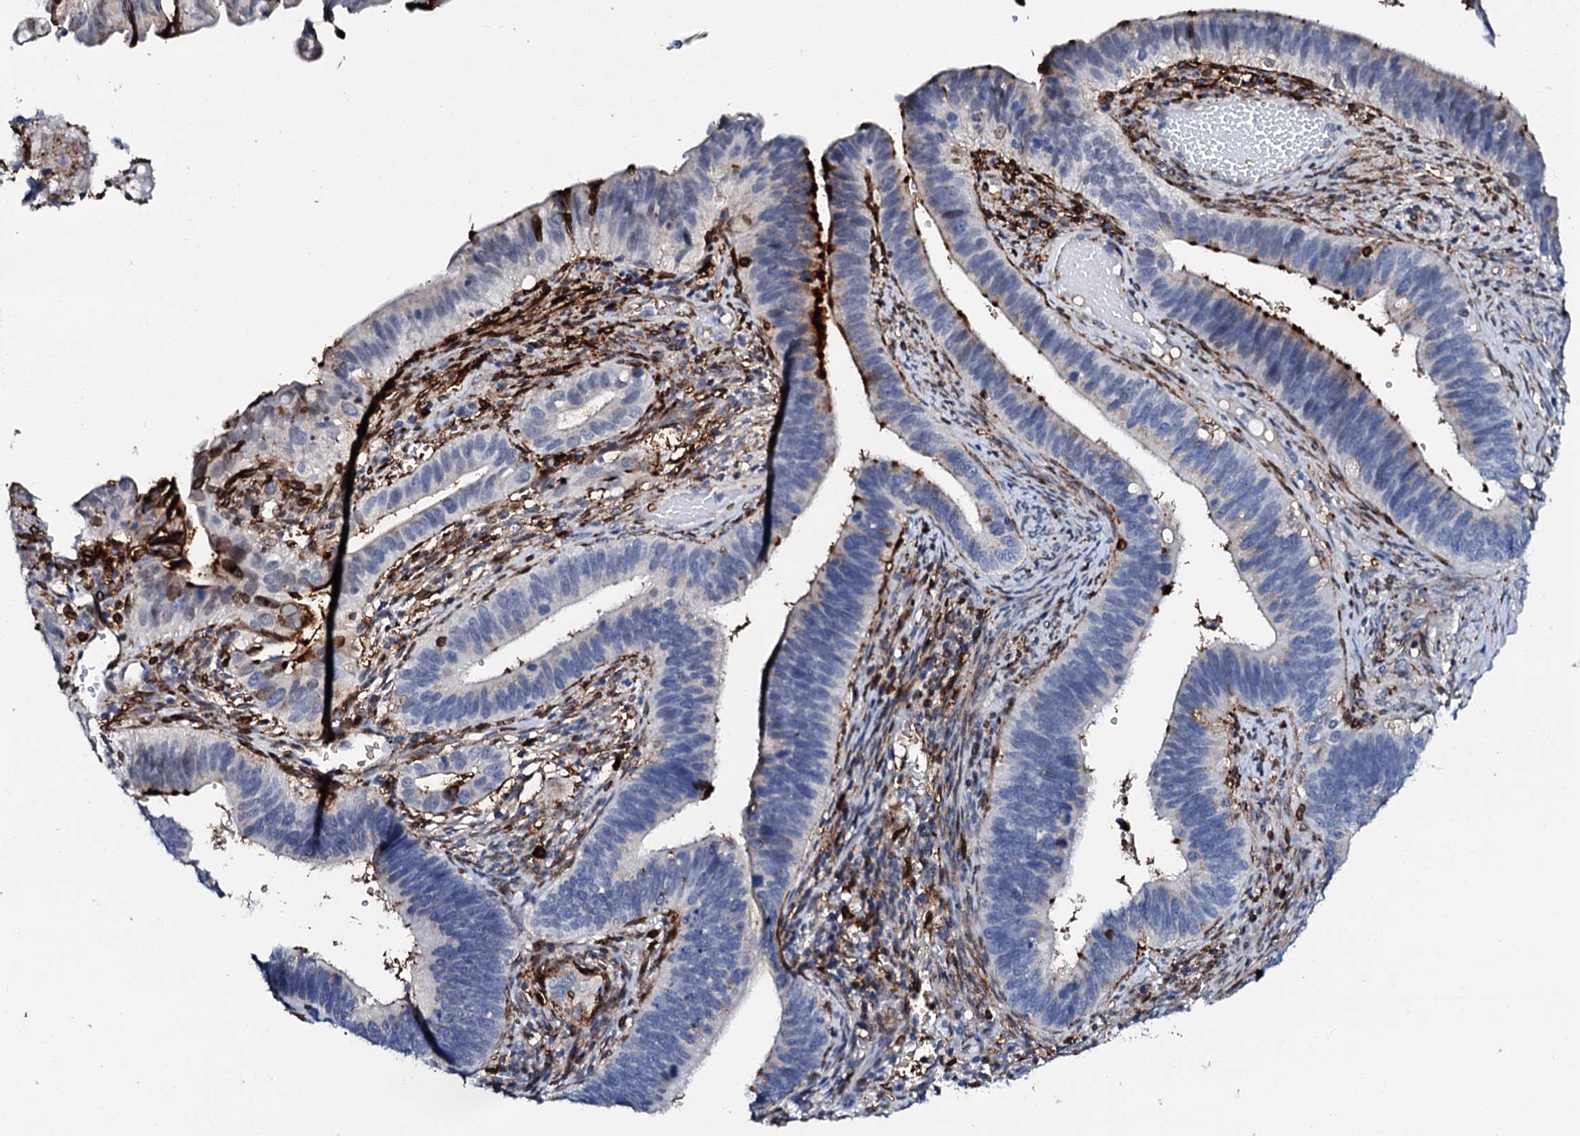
{"staining": {"intensity": "moderate", "quantity": "<25%", "location": "cytoplasmic/membranous,nuclear"}, "tissue": "cervical cancer", "cell_type": "Tumor cells", "image_type": "cancer", "snomed": [{"axis": "morphology", "description": "Adenocarcinoma, NOS"}, {"axis": "topography", "description": "Cervix"}], "caption": "An immunohistochemistry (IHC) image of tumor tissue is shown. Protein staining in brown labels moderate cytoplasmic/membranous and nuclear positivity in cervical cancer (adenocarcinoma) within tumor cells.", "gene": "MED13L", "patient": {"sex": "female", "age": 42}}